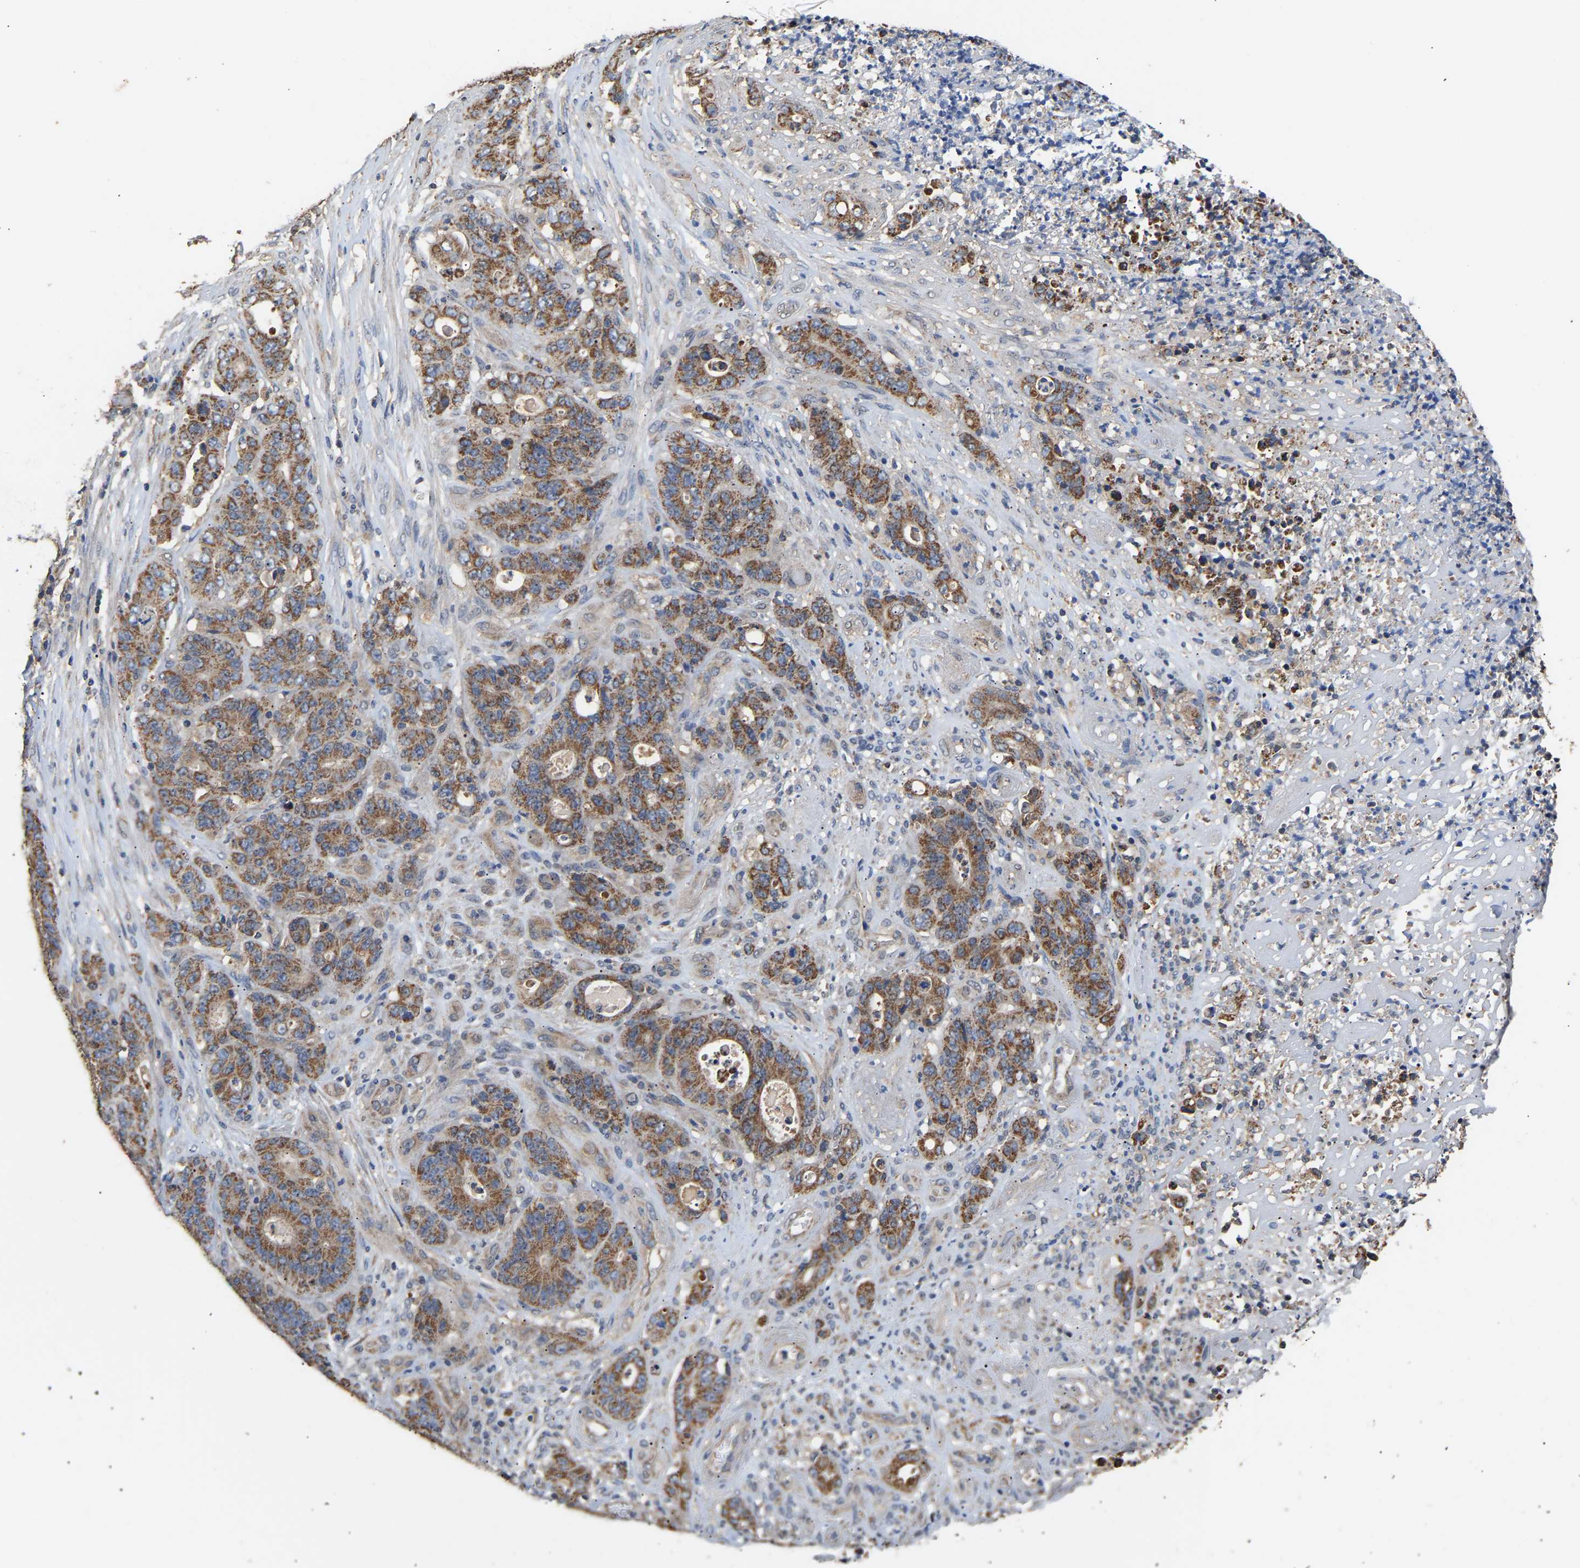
{"staining": {"intensity": "strong", "quantity": ">75%", "location": "cytoplasmic/membranous"}, "tissue": "stomach cancer", "cell_type": "Tumor cells", "image_type": "cancer", "snomed": [{"axis": "morphology", "description": "Adenocarcinoma, NOS"}, {"axis": "topography", "description": "Stomach"}], "caption": "A photomicrograph of human stomach cancer stained for a protein displays strong cytoplasmic/membranous brown staining in tumor cells. The staining was performed using DAB (3,3'-diaminobenzidine), with brown indicating positive protein expression. Nuclei are stained blue with hematoxylin.", "gene": "ZNF26", "patient": {"sex": "female", "age": 73}}